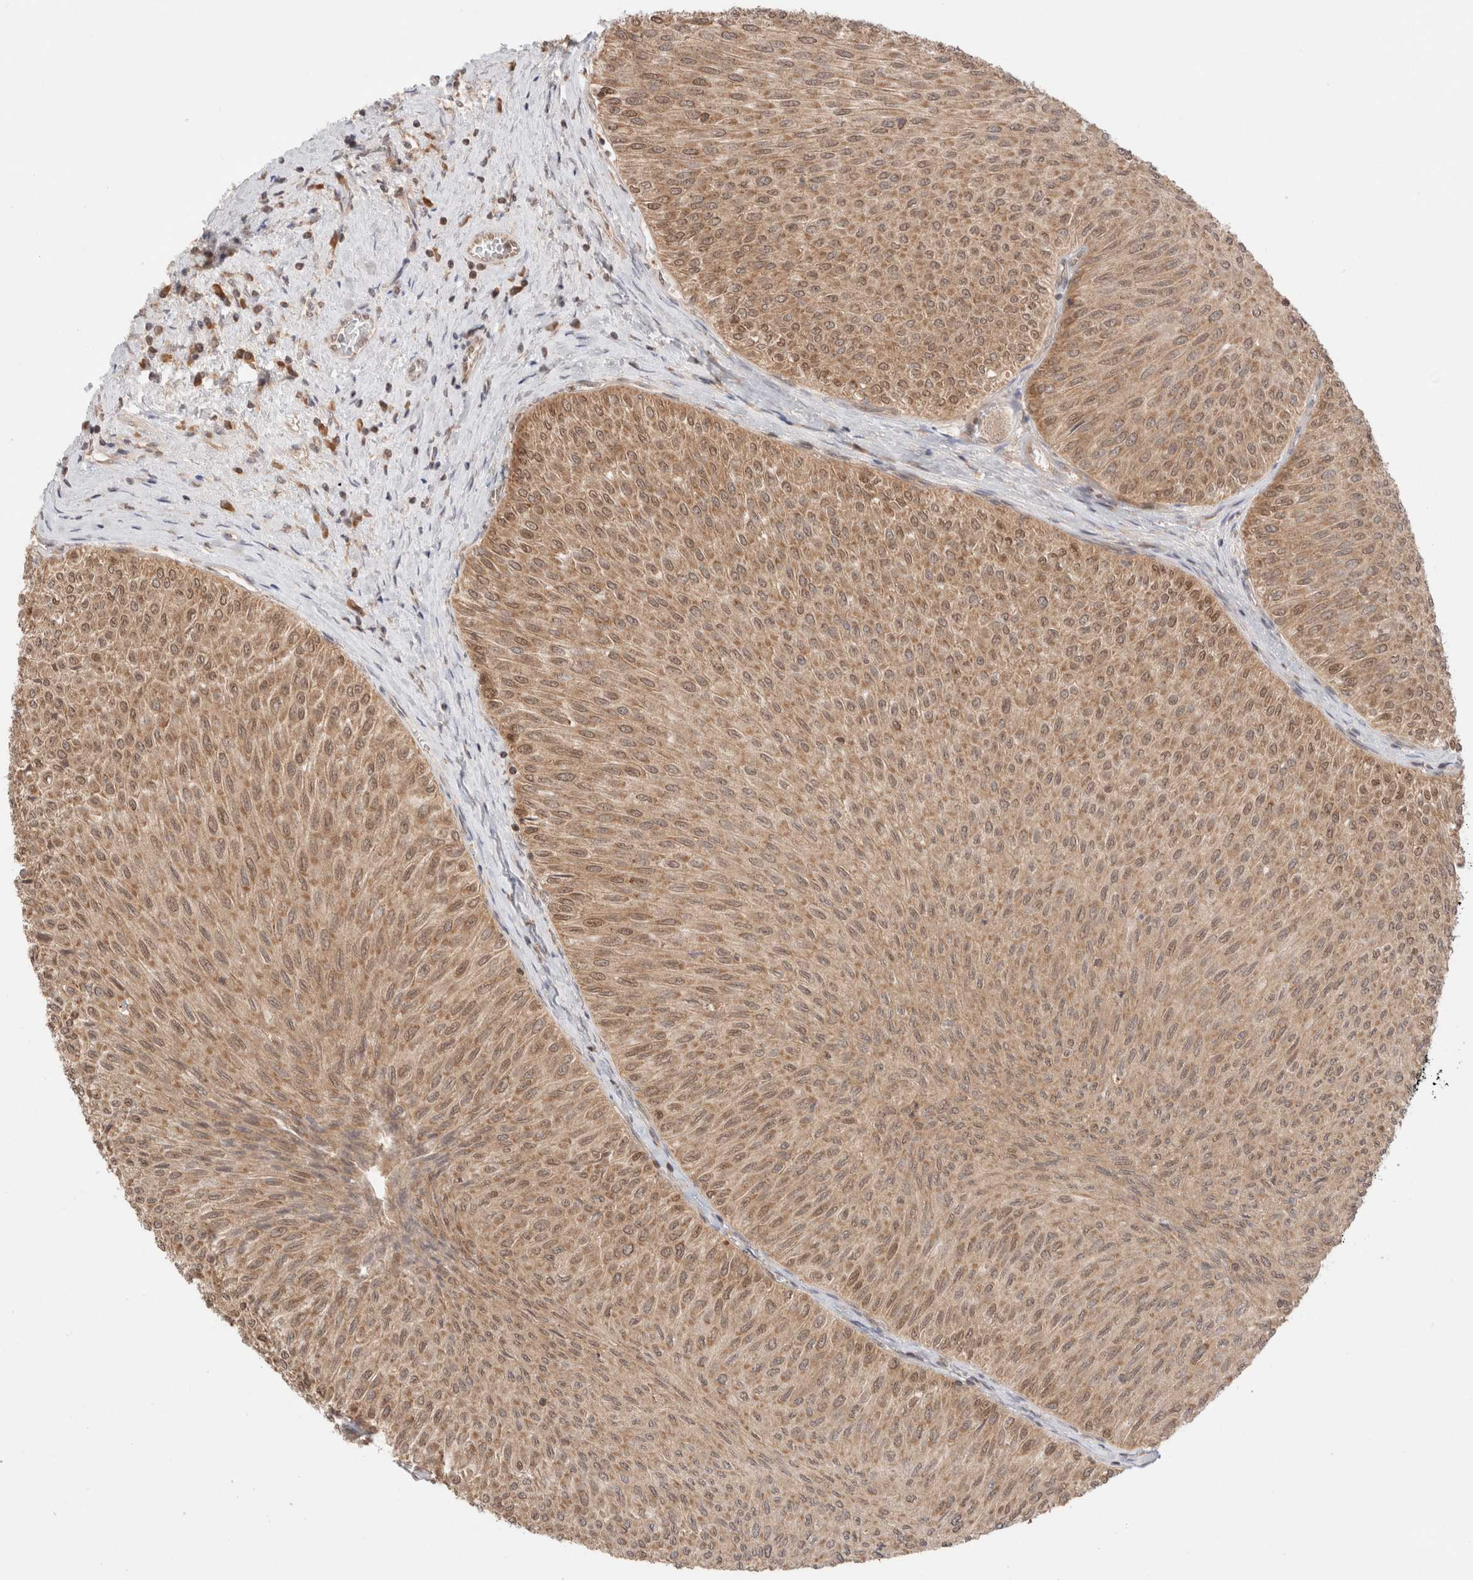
{"staining": {"intensity": "moderate", "quantity": ">75%", "location": "cytoplasmic/membranous"}, "tissue": "urothelial cancer", "cell_type": "Tumor cells", "image_type": "cancer", "snomed": [{"axis": "morphology", "description": "Urothelial carcinoma, Low grade"}, {"axis": "topography", "description": "Urinary bladder"}], "caption": "Moderate cytoplasmic/membranous expression for a protein is appreciated in approximately >75% of tumor cells of urothelial cancer using IHC.", "gene": "XKR4", "patient": {"sex": "male", "age": 78}}